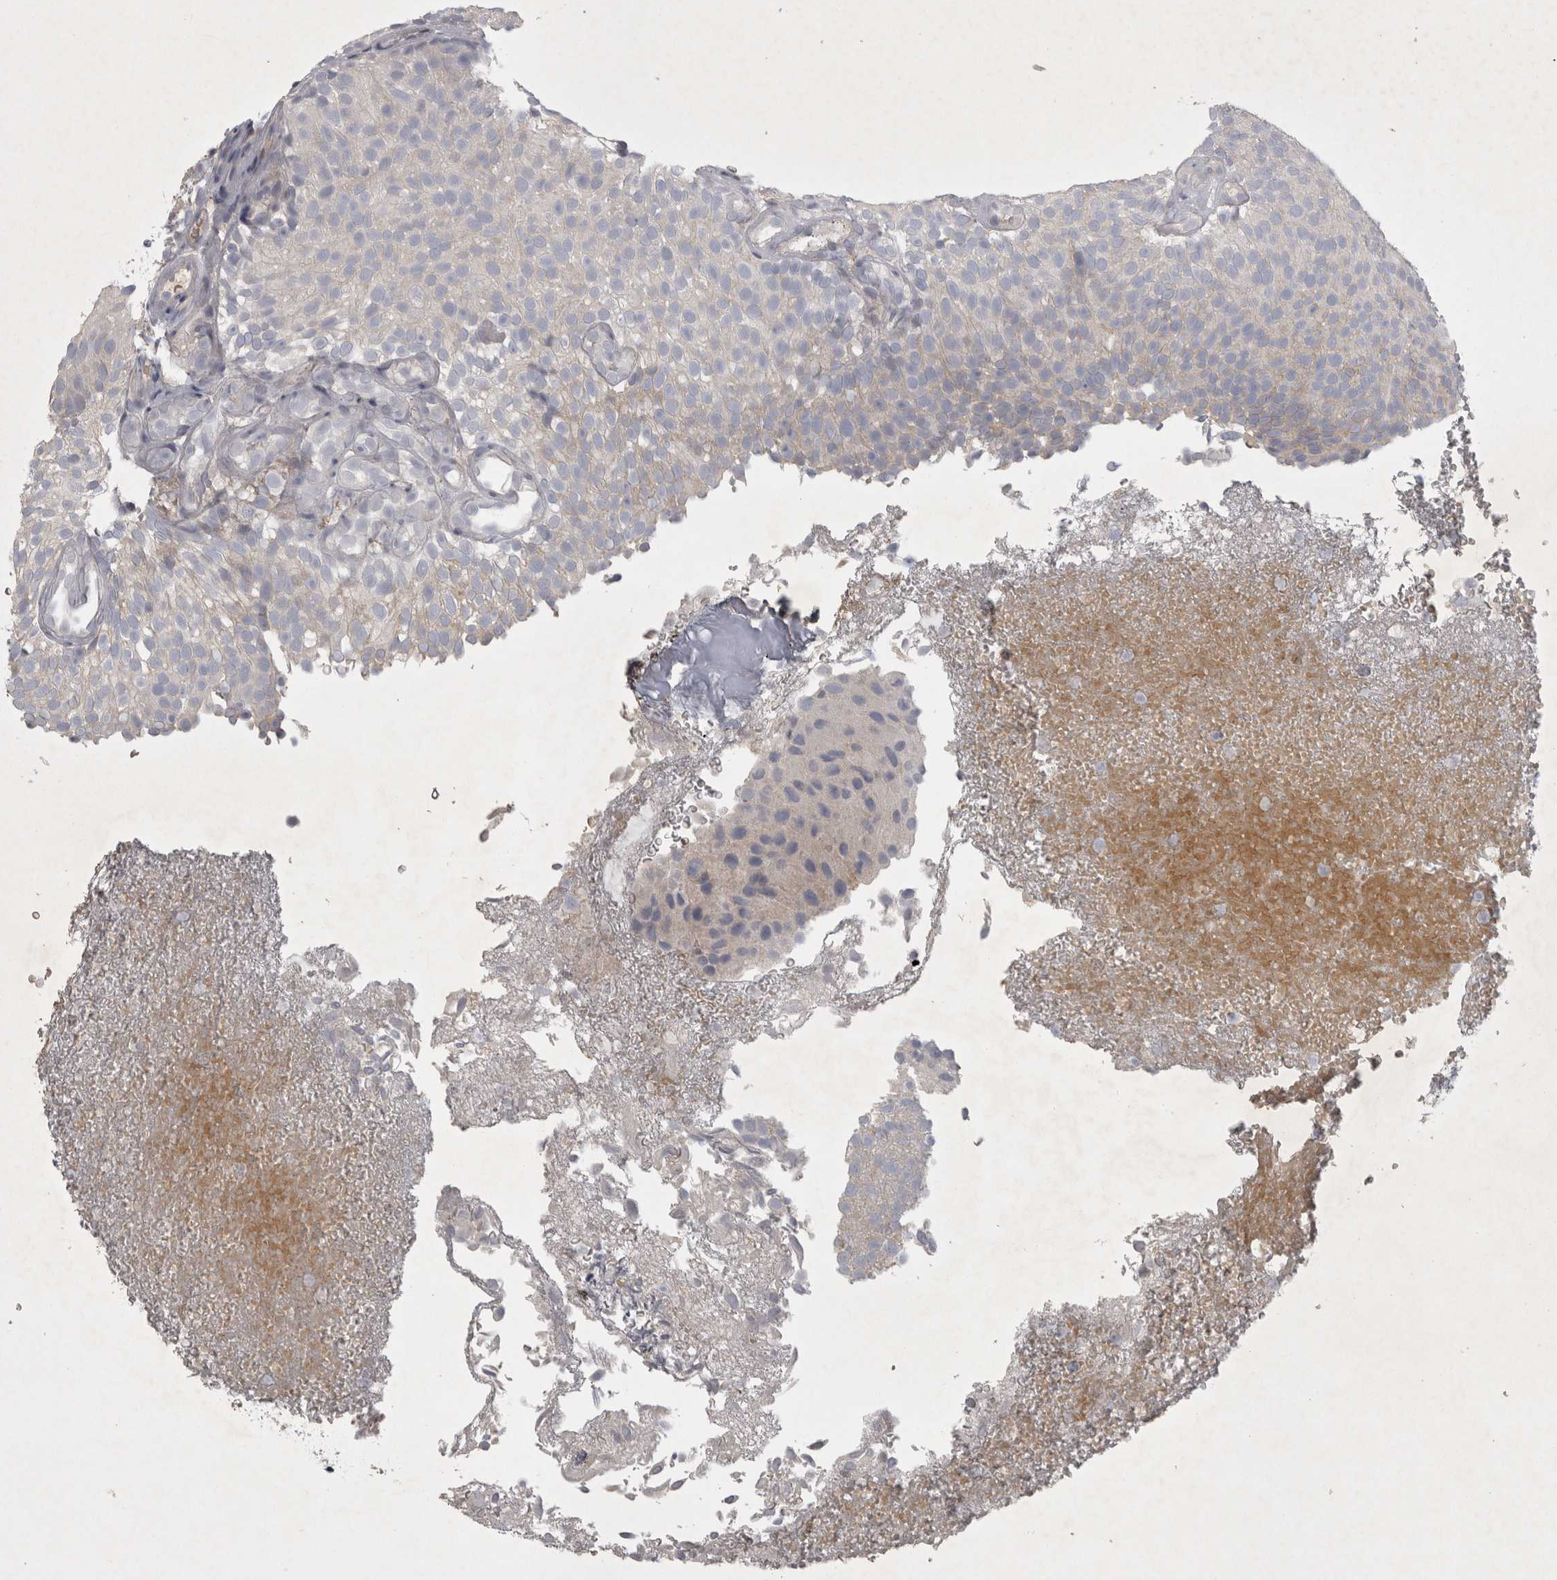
{"staining": {"intensity": "negative", "quantity": "none", "location": "none"}, "tissue": "urothelial cancer", "cell_type": "Tumor cells", "image_type": "cancer", "snomed": [{"axis": "morphology", "description": "Urothelial carcinoma, Low grade"}, {"axis": "topography", "description": "Urinary bladder"}], "caption": "Urothelial carcinoma (low-grade) was stained to show a protein in brown. There is no significant positivity in tumor cells.", "gene": "ENPP7", "patient": {"sex": "male", "age": 78}}